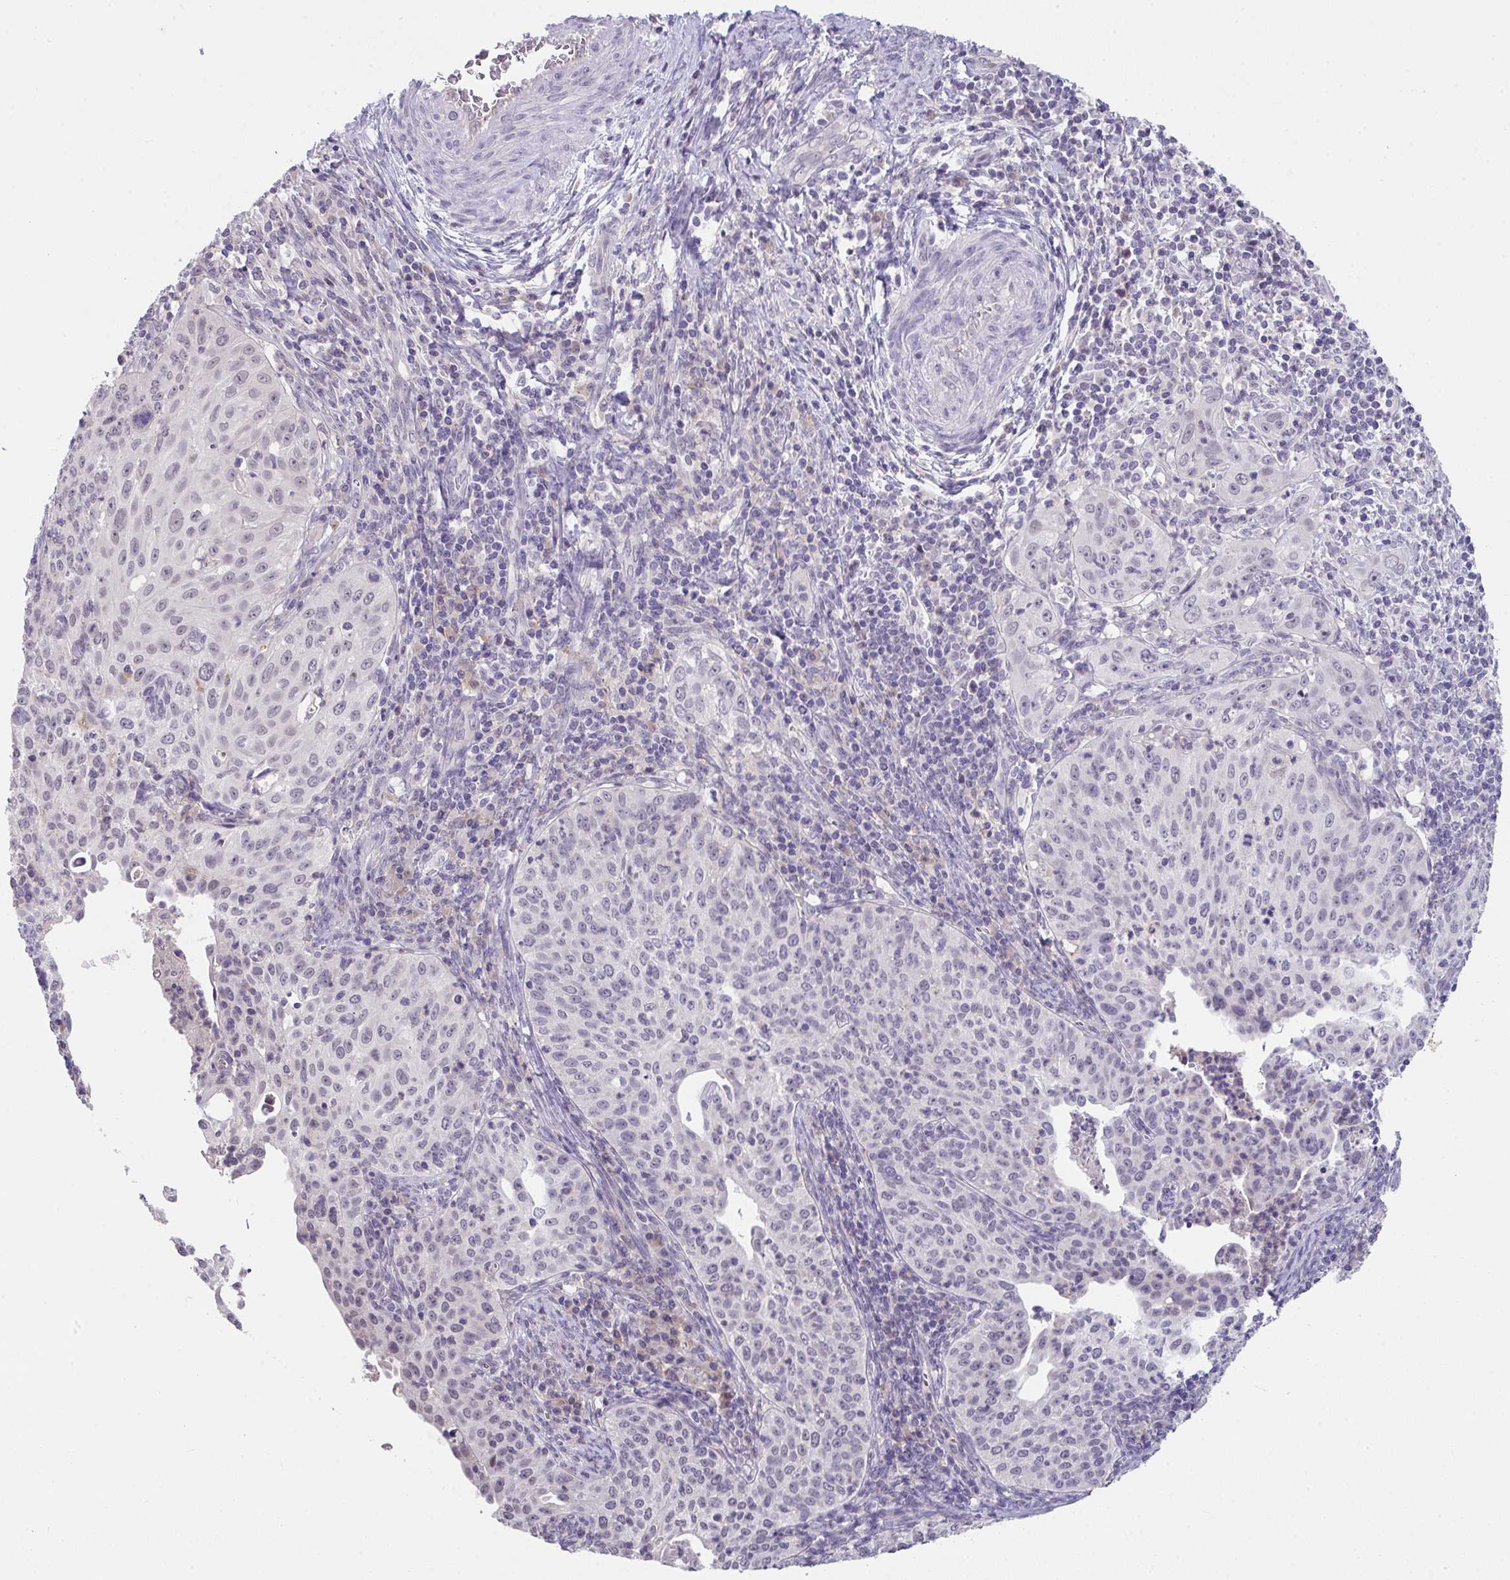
{"staining": {"intensity": "weak", "quantity": "<25%", "location": "nuclear"}, "tissue": "cervical cancer", "cell_type": "Tumor cells", "image_type": "cancer", "snomed": [{"axis": "morphology", "description": "Squamous cell carcinoma, NOS"}, {"axis": "topography", "description": "Cervix"}], "caption": "Tumor cells show no significant positivity in cervical cancer.", "gene": "GLTPD2", "patient": {"sex": "female", "age": 30}}